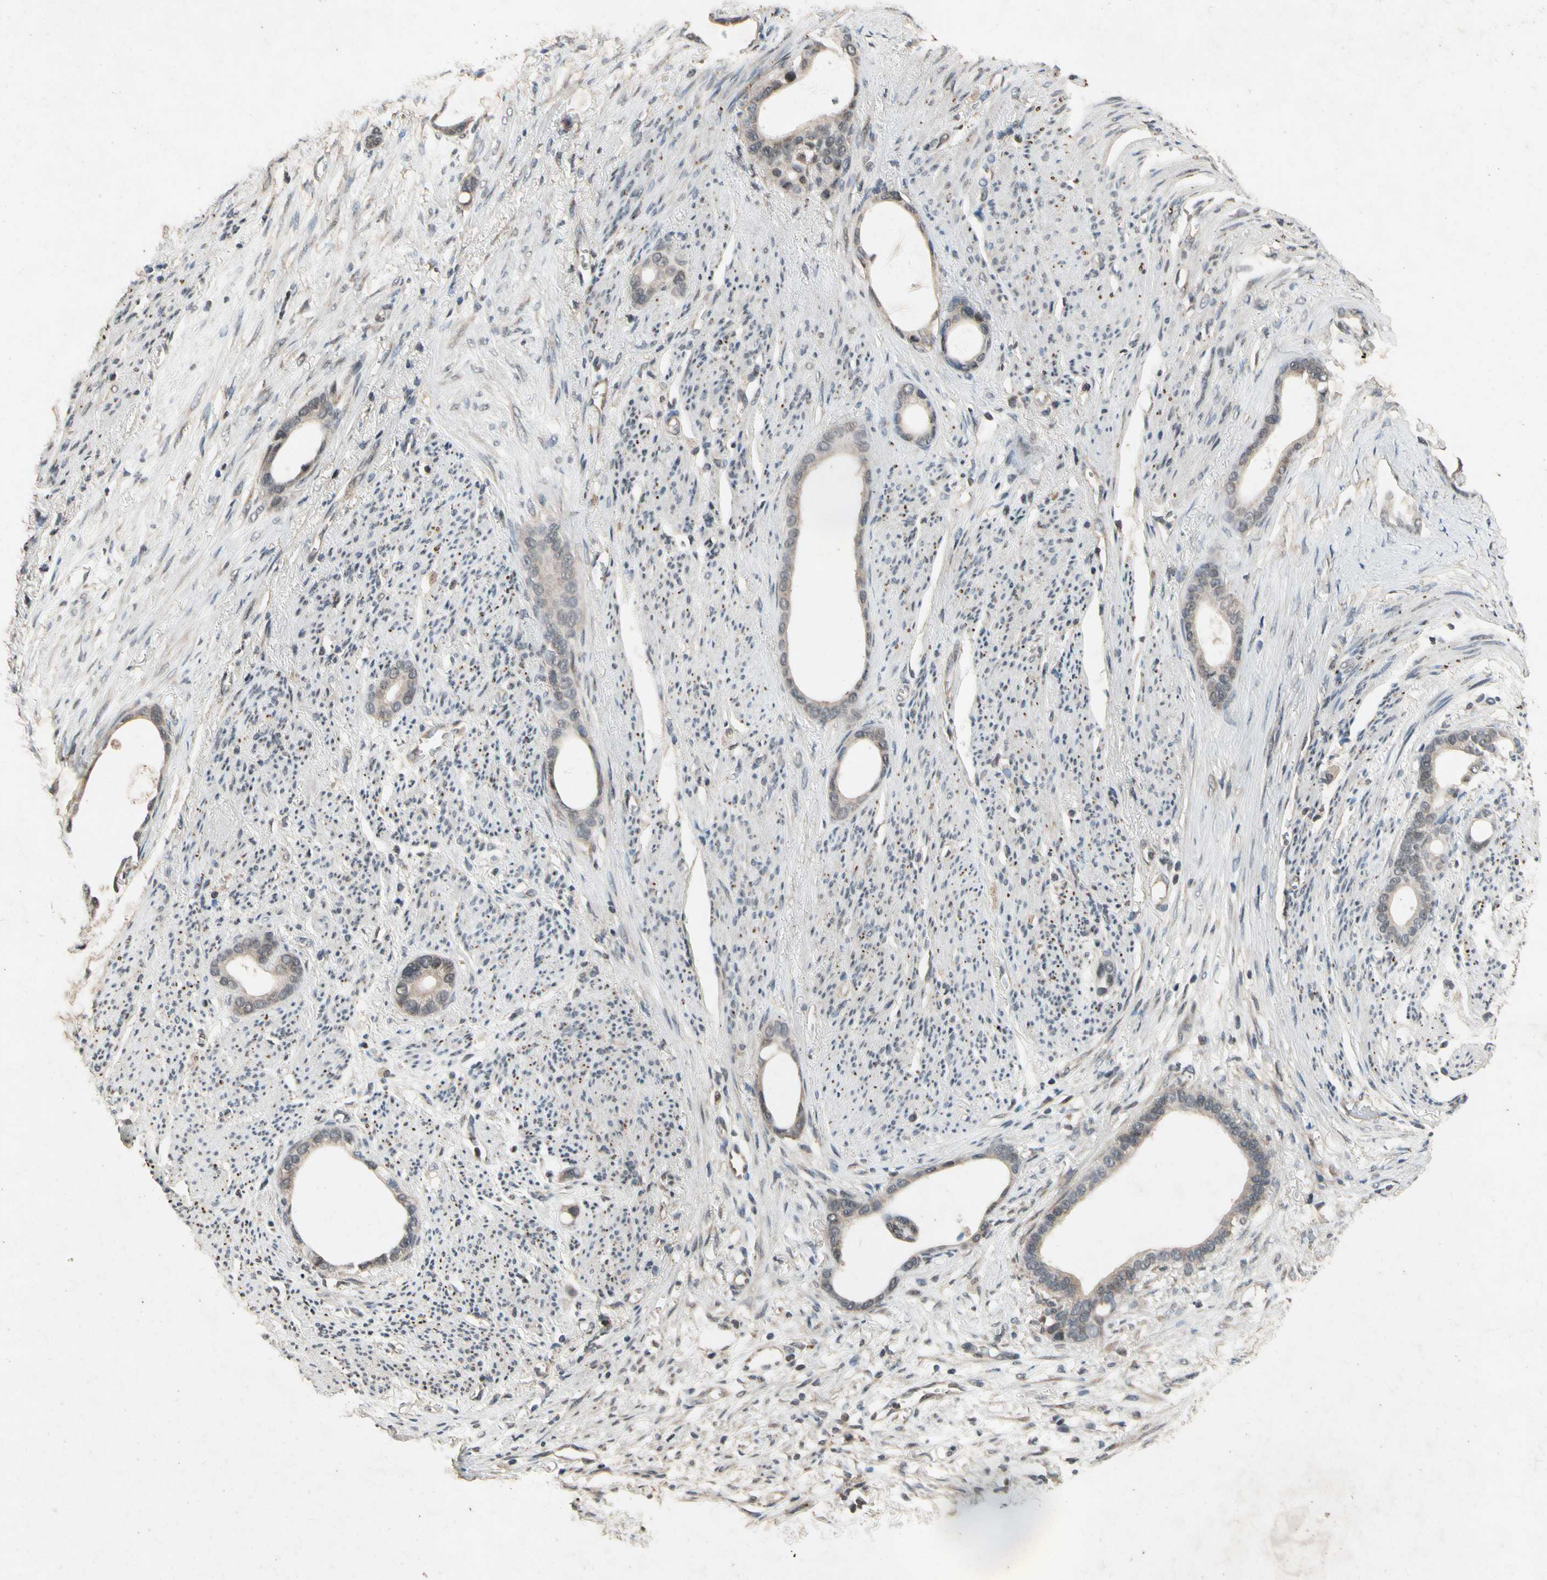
{"staining": {"intensity": "weak", "quantity": ">75%", "location": "cytoplasmic/membranous,nuclear"}, "tissue": "stomach cancer", "cell_type": "Tumor cells", "image_type": "cancer", "snomed": [{"axis": "morphology", "description": "Adenocarcinoma, NOS"}, {"axis": "topography", "description": "Stomach"}], "caption": "Immunohistochemical staining of human stomach cancer (adenocarcinoma) exhibits low levels of weak cytoplasmic/membranous and nuclear protein staining in about >75% of tumor cells.", "gene": "DPY19L3", "patient": {"sex": "female", "age": 75}}